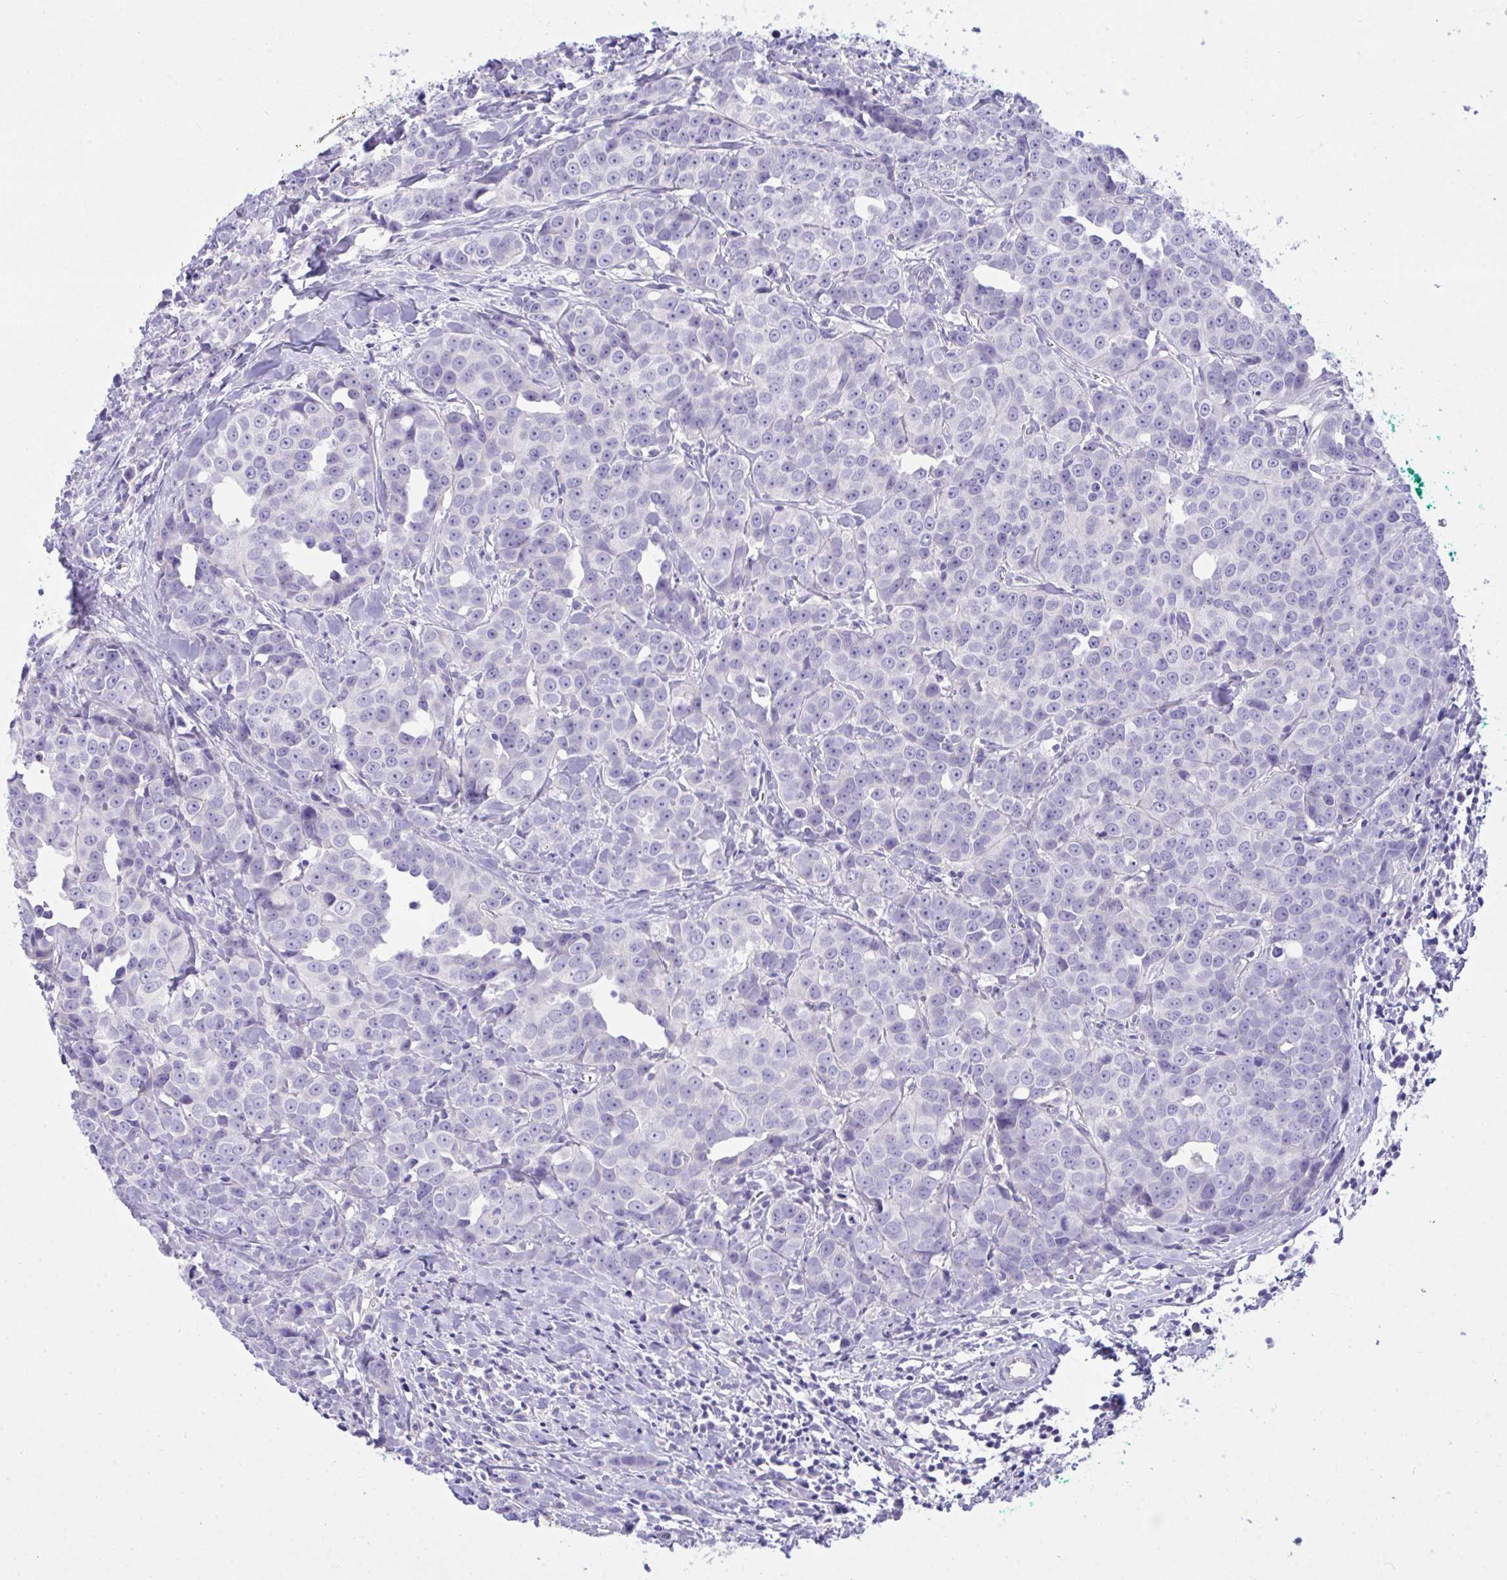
{"staining": {"intensity": "negative", "quantity": "none", "location": "none"}, "tissue": "breast cancer", "cell_type": "Tumor cells", "image_type": "cancer", "snomed": [{"axis": "morphology", "description": "Duct carcinoma"}, {"axis": "topography", "description": "Breast"}], "caption": "Photomicrograph shows no protein positivity in tumor cells of breast invasive ductal carcinoma tissue.", "gene": "PLEKHH1", "patient": {"sex": "female", "age": 80}}